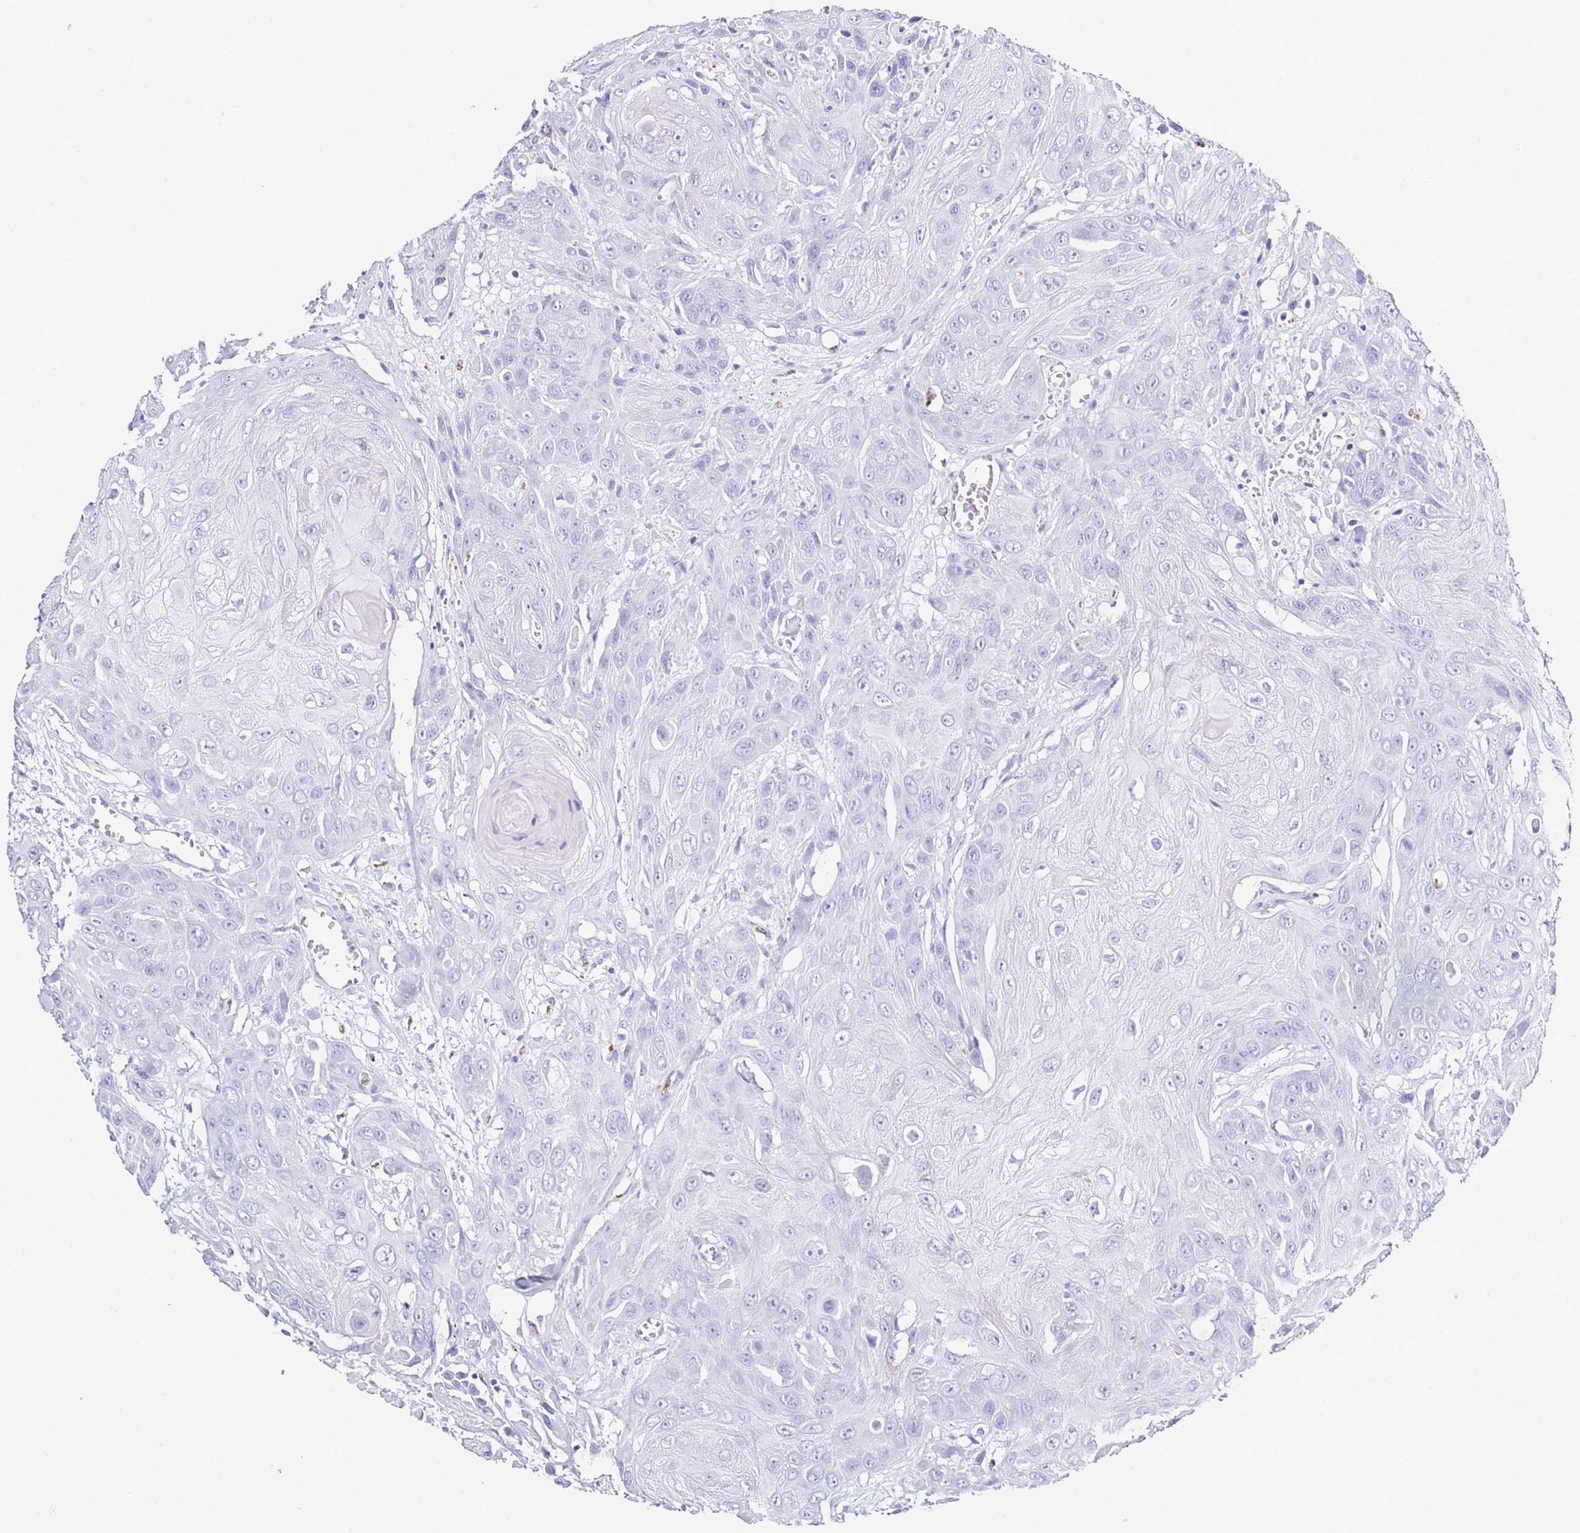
{"staining": {"intensity": "negative", "quantity": "none", "location": "none"}, "tissue": "head and neck cancer", "cell_type": "Tumor cells", "image_type": "cancer", "snomed": [{"axis": "morphology", "description": "Squamous cell carcinoma, NOS"}, {"axis": "topography", "description": "Head-Neck"}], "caption": "IHC photomicrograph of human head and neck squamous cell carcinoma stained for a protein (brown), which demonstrates no staining in tumor cells. (Immunohistochemistry, brightfield microscopy, high magnification).", "gene": "PTBP2", "patient": {"sex": "male", "age": 81}}